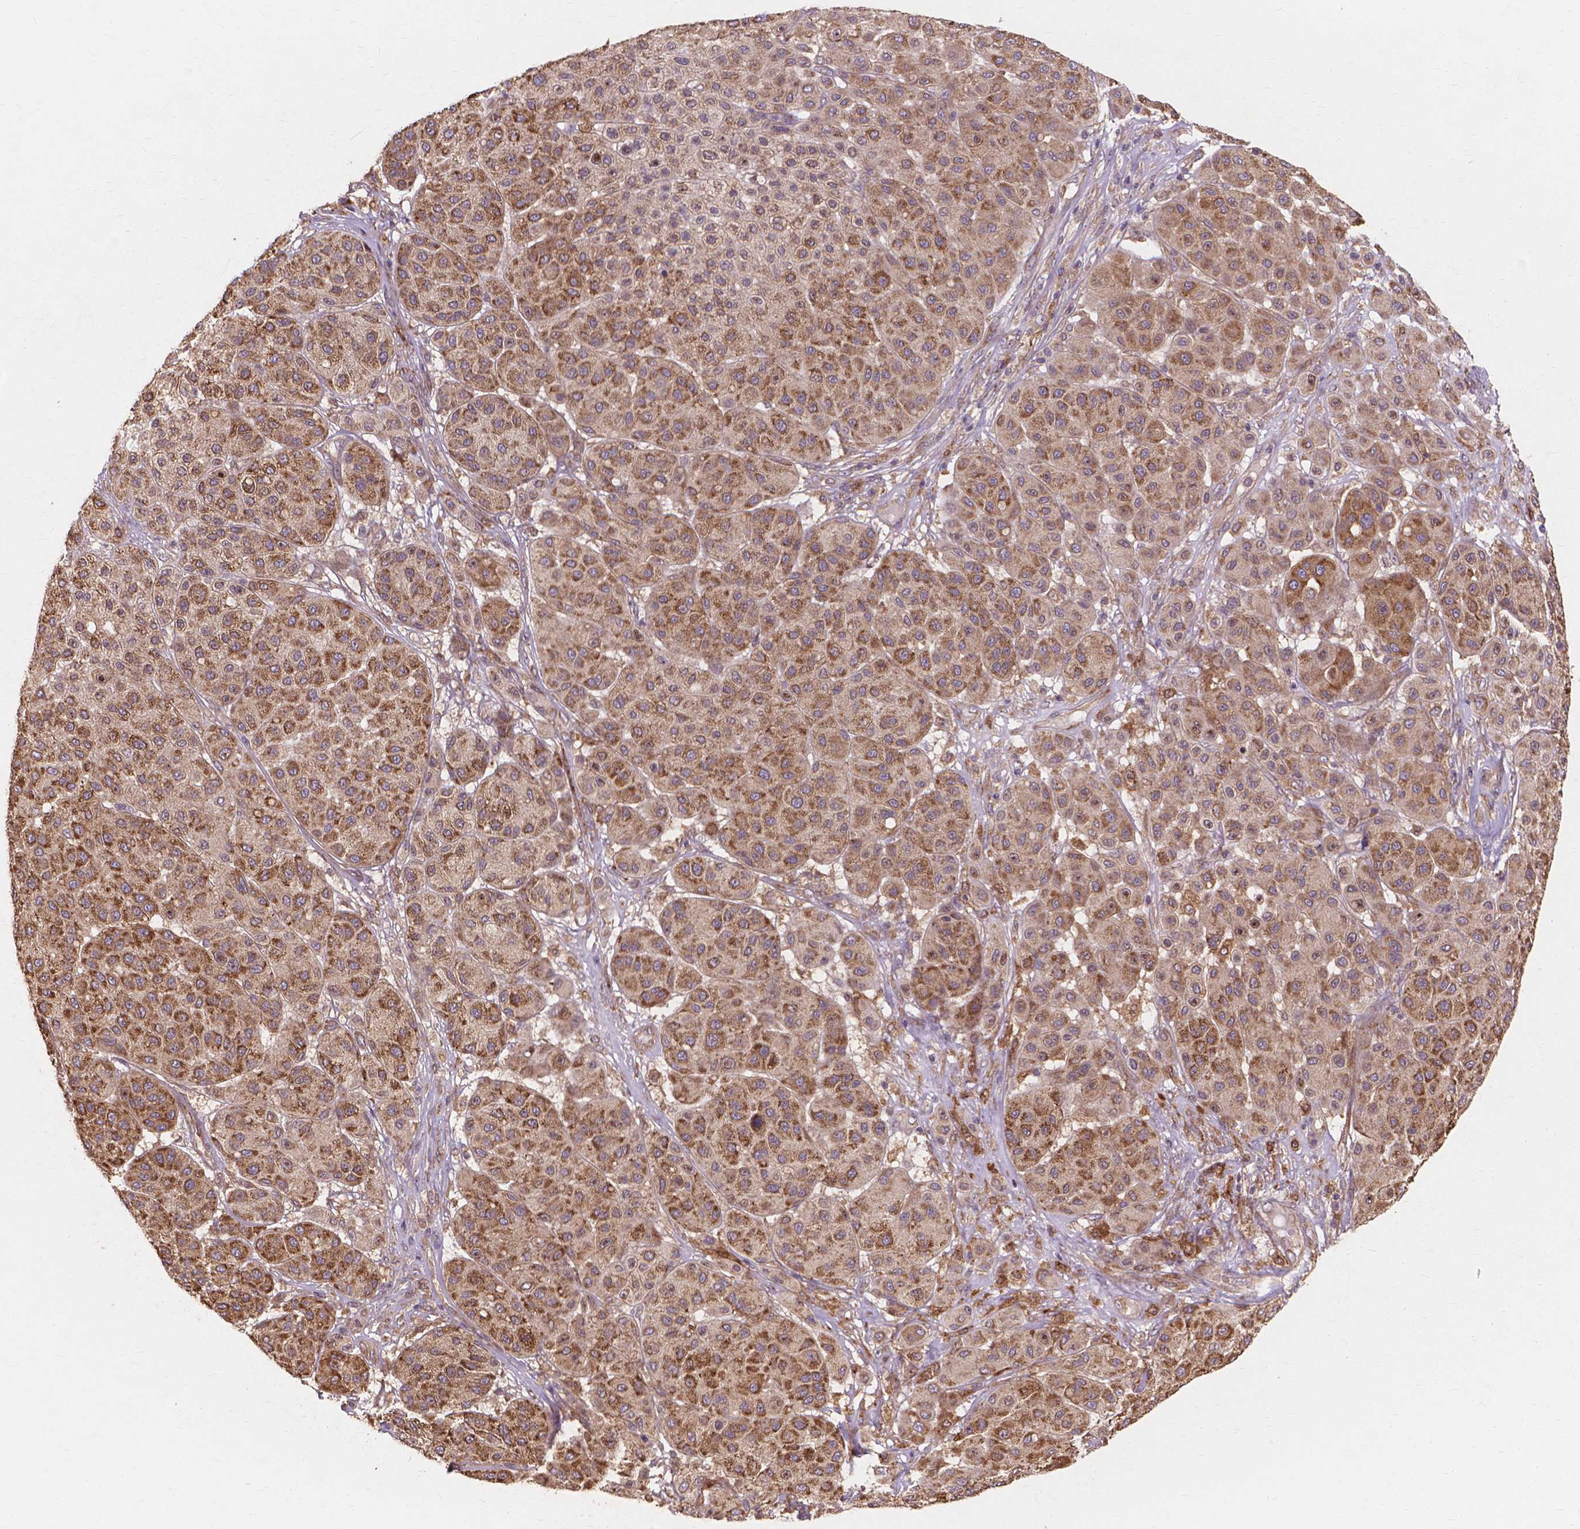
{"staining": {"intensity": "moderate", "quantity": ">75%", "location": "cytoplasmic/membranous"}, "tissue": "melanoma", "cell_type": "Tumor cells", "image_type": "cancer", "snomed": [{"axis": "morphology", "description": "Malignant melanoma, Metastatic site"}, {"axis": "topography", "description": "Smooth muscle"}], "caption": "Immunohistochemistry histopathology image of human melanoma stained for a protein (brown), which exhibits medium levels of moderate cytoplasmic/membranous expression in approximately >75% of tumor cells.", "gene": "TAB2", "patient": {"sex": "male", "age": 41}}